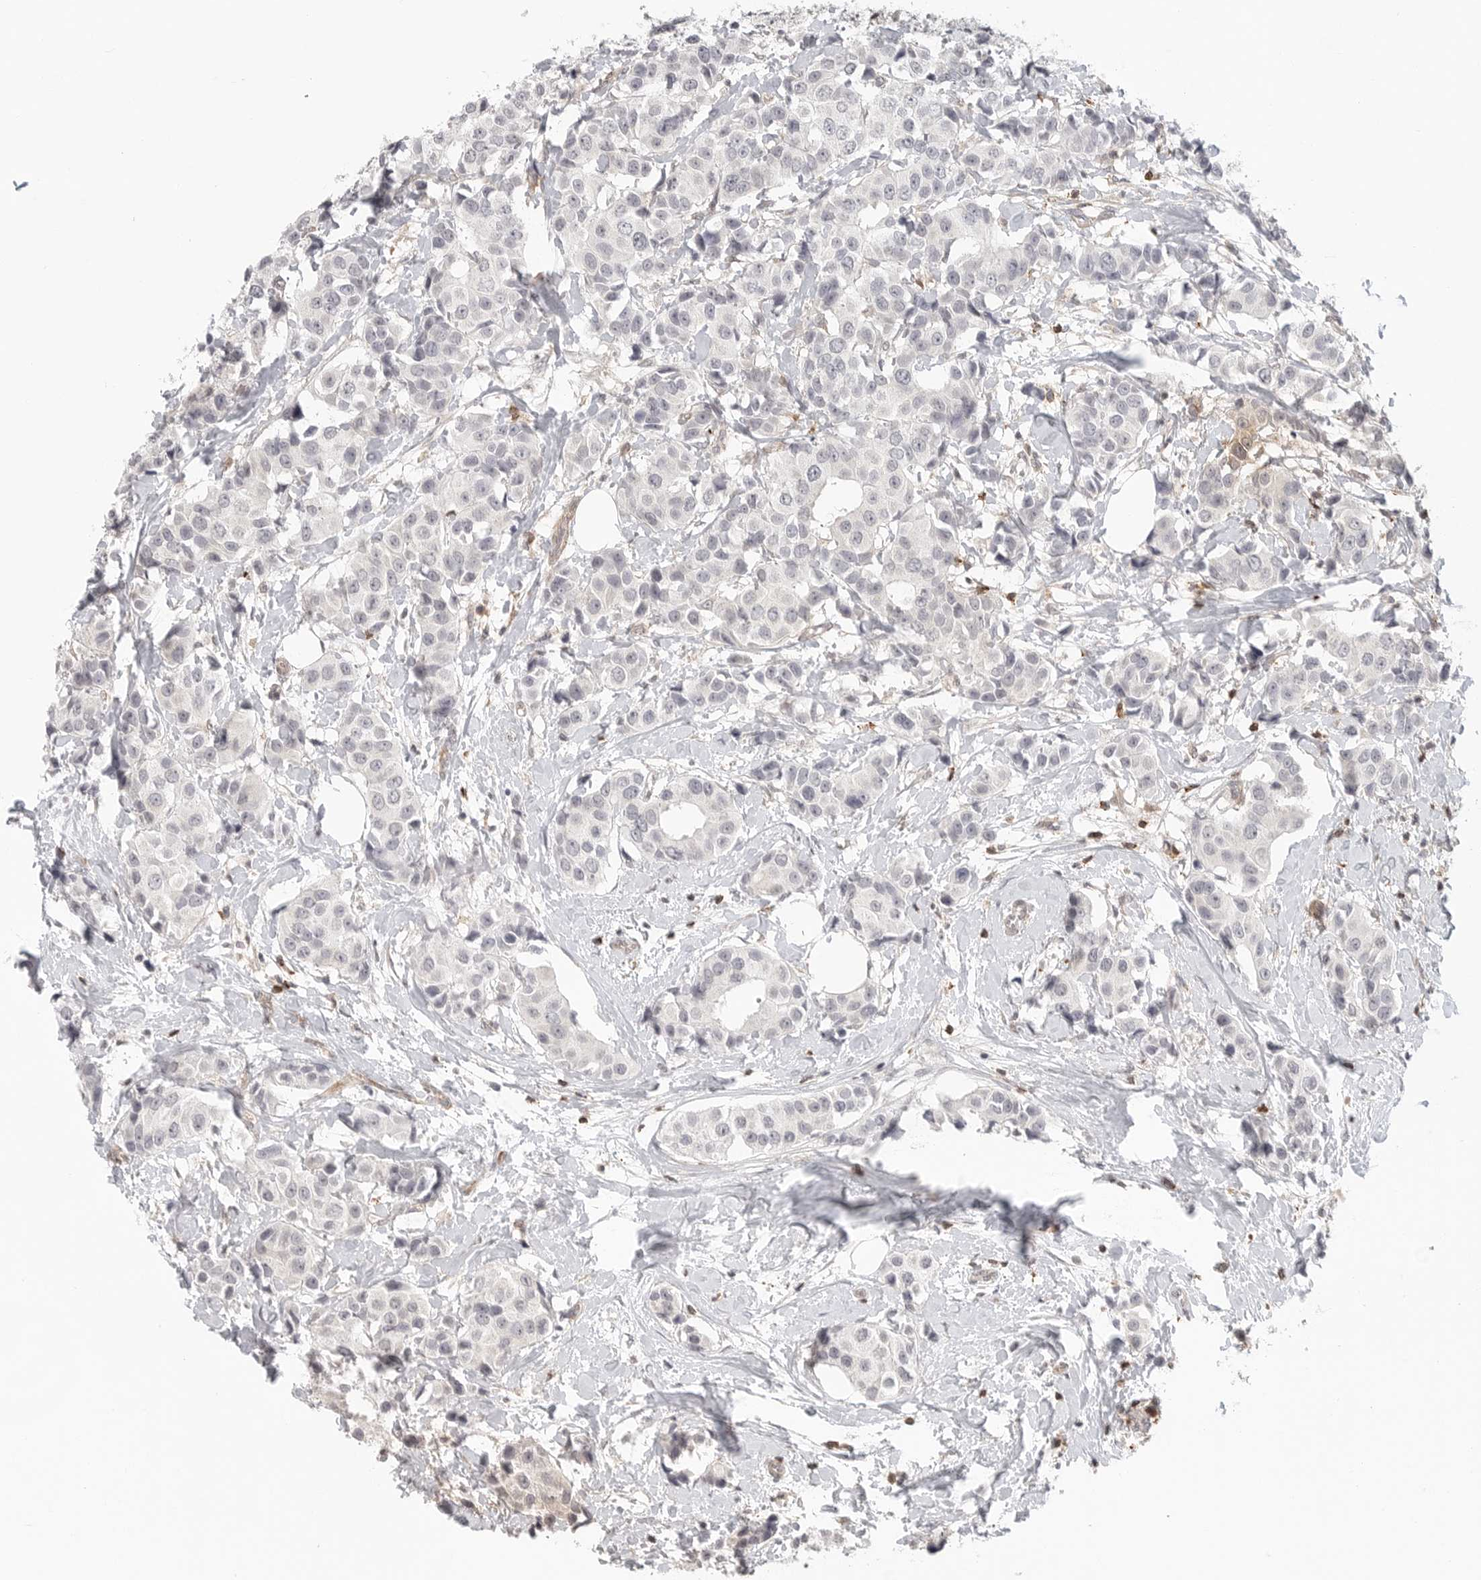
{"staining": {"intensity": "negative", "quantity": "none", "location": "none"}, "tissue": "breast cancer", "cell_type": "Tumor cells", "image_type": "cancer", "snomed": [{"axis": "morphology", "description": "Normal tissue, NOS"}, {"axis": "morphology", "description": "Duct carcinoma"}, {"axis": "topography", "description": "Breast"}], "caption": "DAB (3,3'-diaminobenzidine) immunohistochemical staining of breast cancer (infiltrating ductal carcinoma) displays no significant positivity in tumor cells. Brightfield microscopy of IHC stained with DAB (3,3'-diaminobenzidine) (brown) and hematoxylin (blue), captured at high magnification.", "gene": "SH3KBP1", "patient": {"sex": "female", "age": 39}}